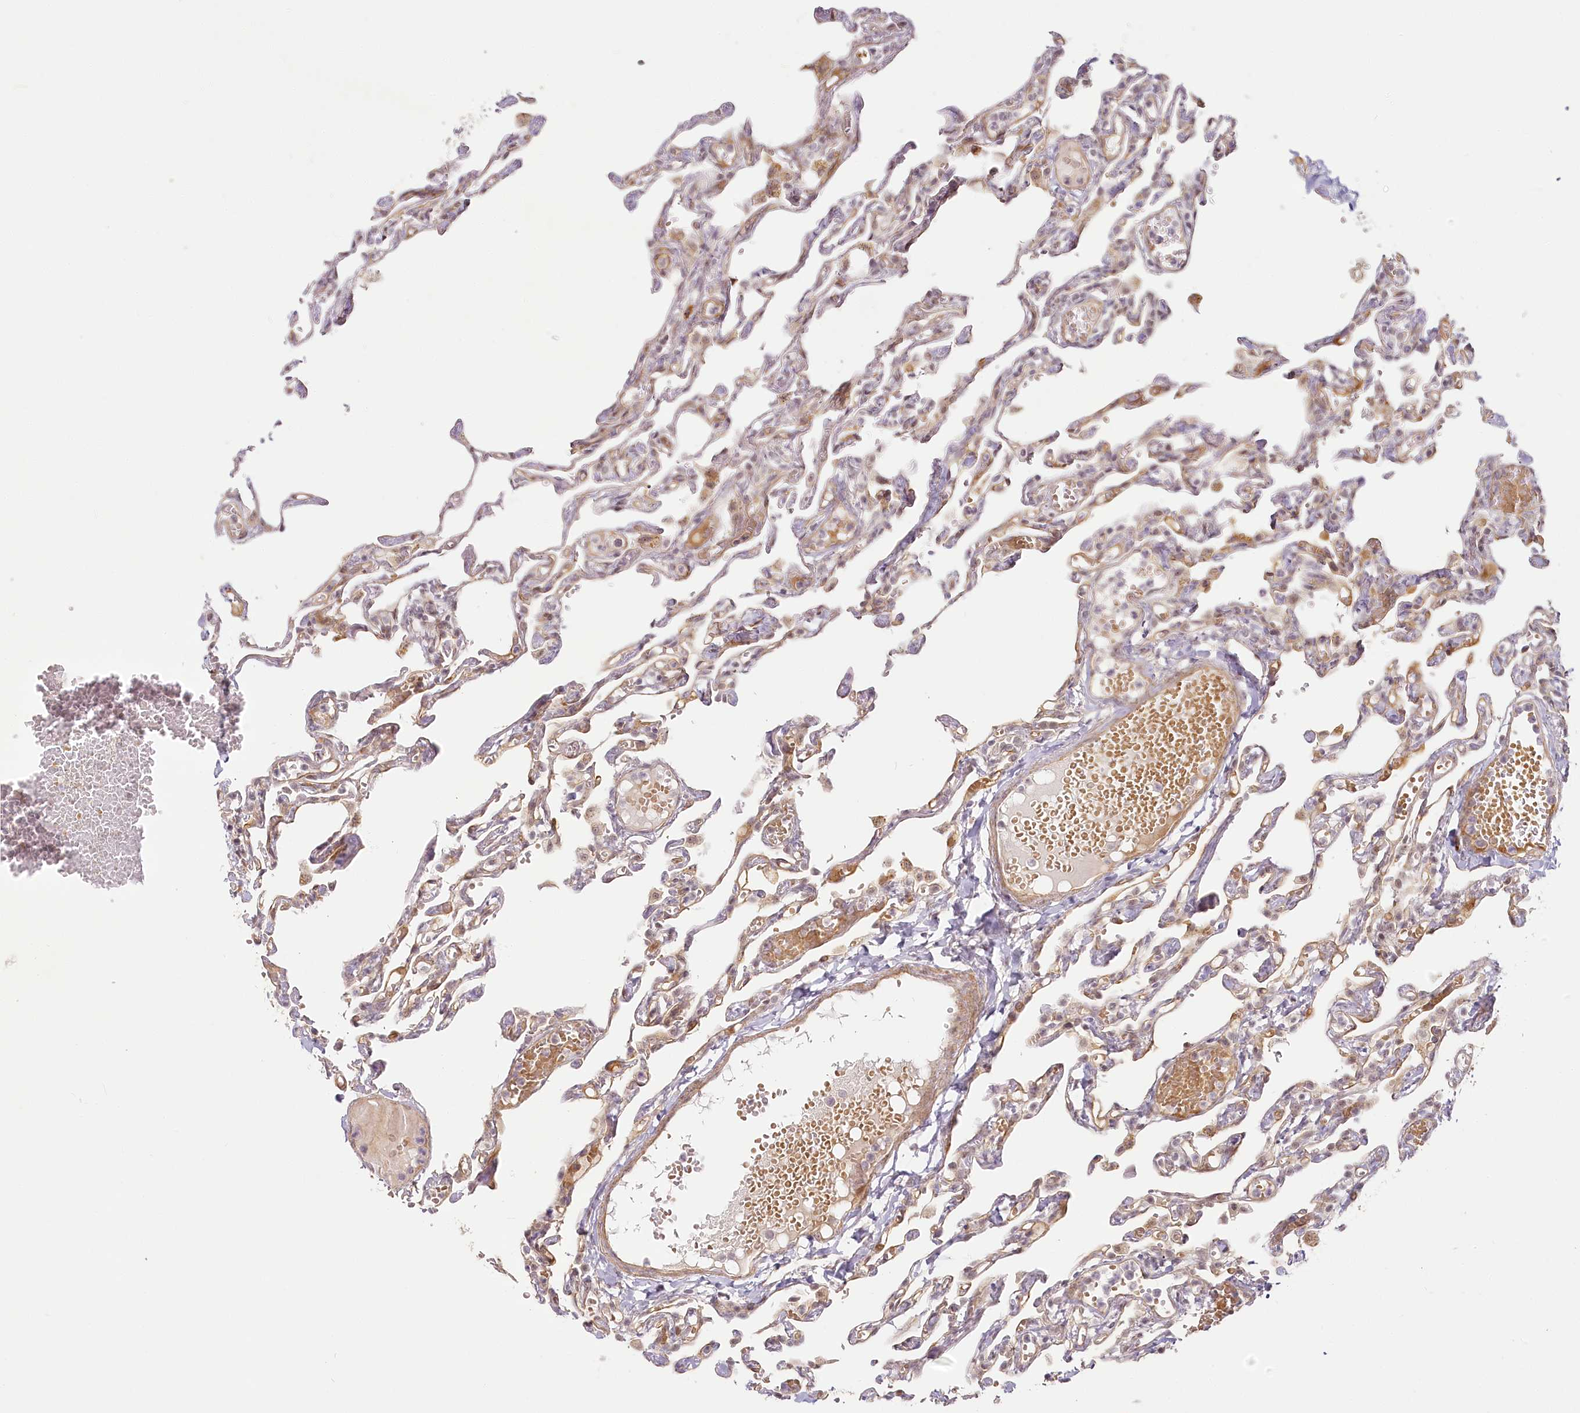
{"staining": {"intensity": "moderate", "quantity": "25%-75%", "location": "cytoplasmic/membranous,nuclear"}, "tissue": "lung", "cell_type": "Alveolar cells", "image_type": "normal", "snomed": [{"axis": "morphology", "description": "Normal tissue, NOS"}, {"axis": "topography", "description": "Lung"}], "caption": "Human lung stained for a protein (brown) displays moderate cytoplasmic/membranous,nuclear positive expression in approximately 25%-75% of alveolar cells.", "gene": "EXOSC7", "patient": {"sex": "male", "age": 21}}